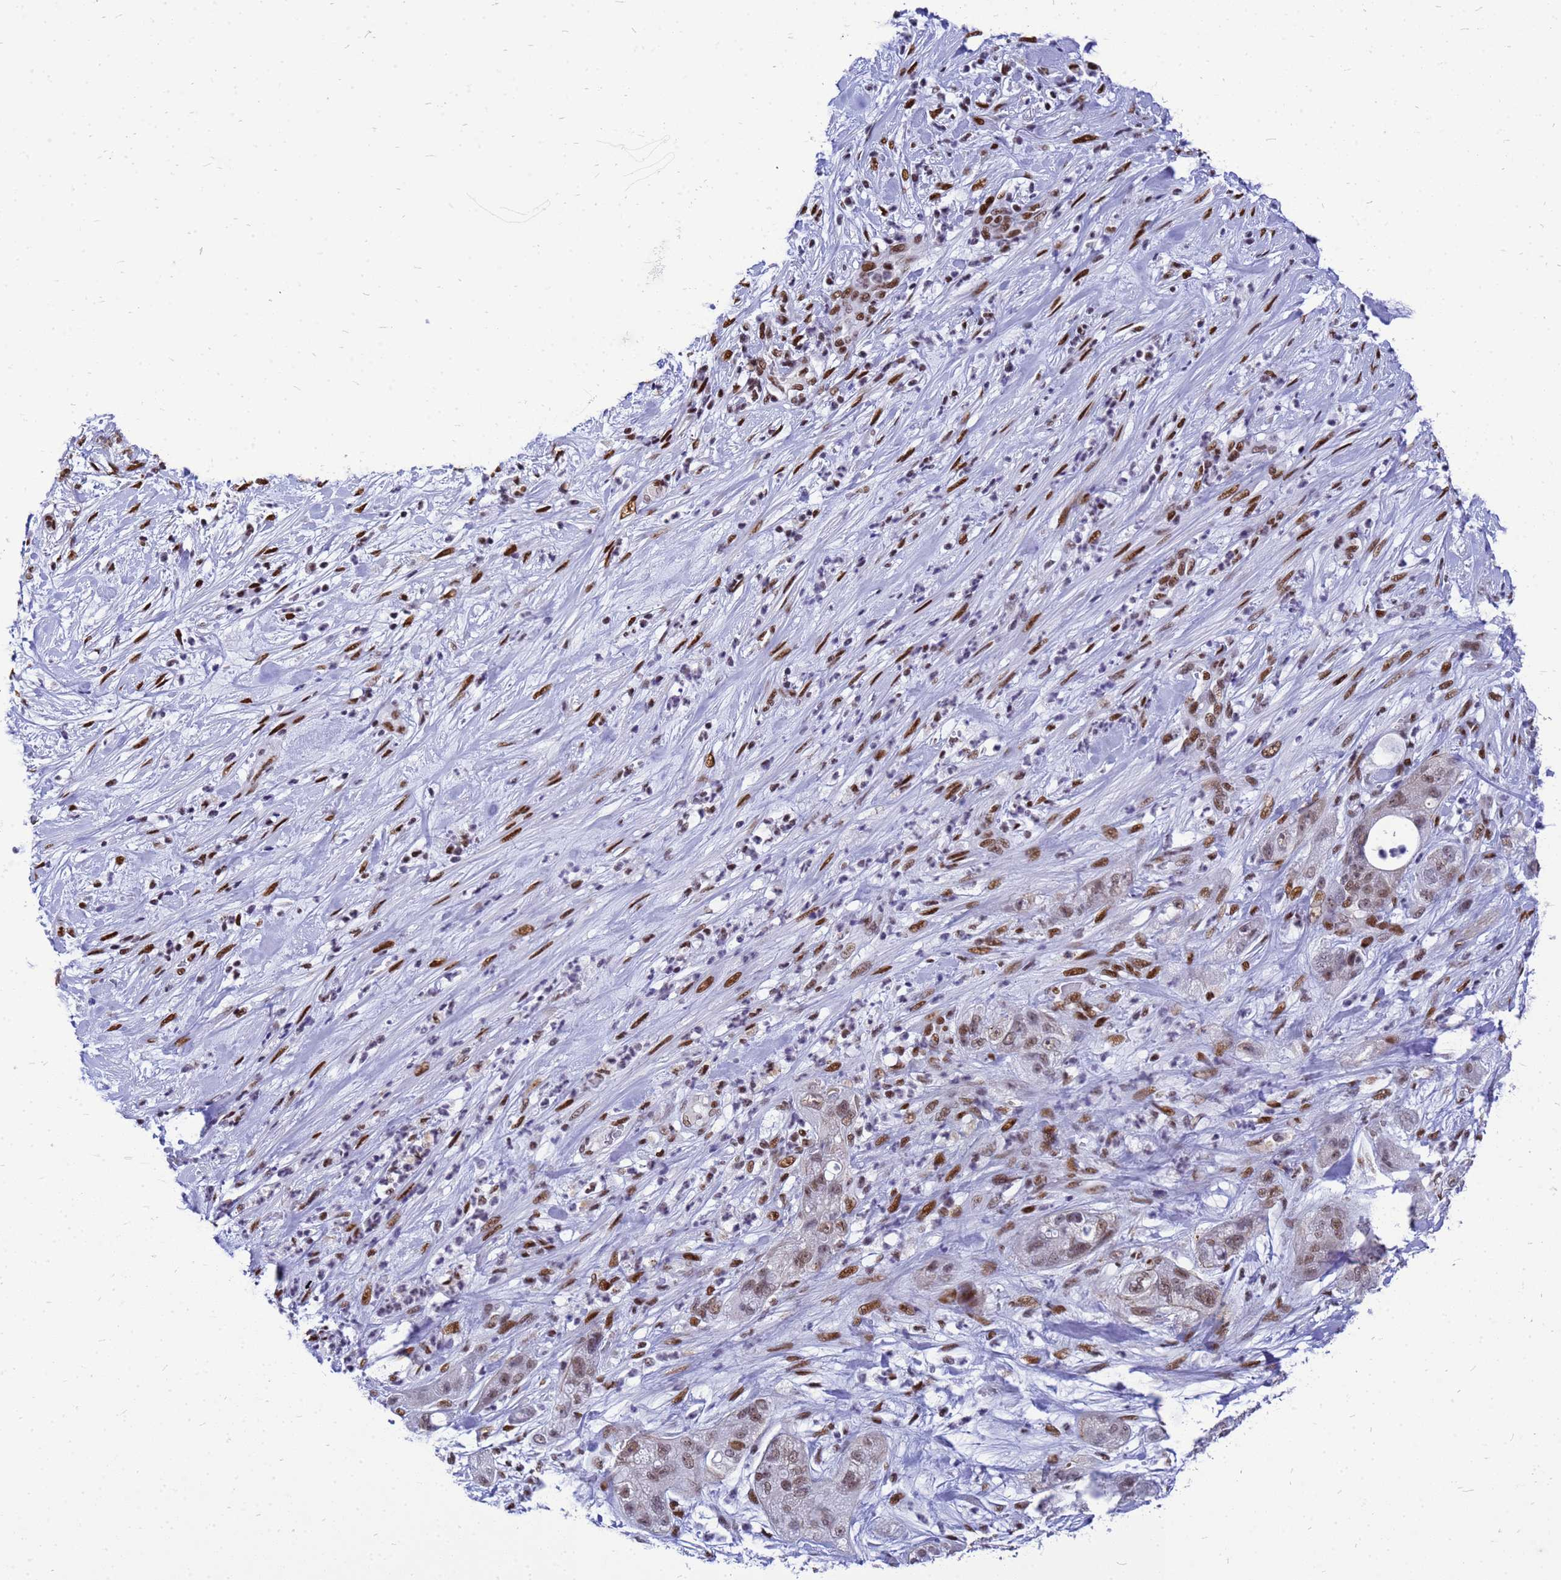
{"staining": {"intensity": "moderate", "quantity": ">75%", "location": "nuclear"}, "tissue": "pancreatic cancer", "cell_type": "Tumor cells", "image_type": "cancer", "snomed": [{"axis": "morphology", "description": "Adenocarcinoma, NOS"}, {"axis": "topography", "description": "Pancreas"}], "caption": "Tumor cells demonstrate medium levels of moderate nuclear expression in about >75% of cells in pancreatic cancer (adenocarcinoma).", "gene": "SART3", "patient": {"sex": "female", "age": 78}}